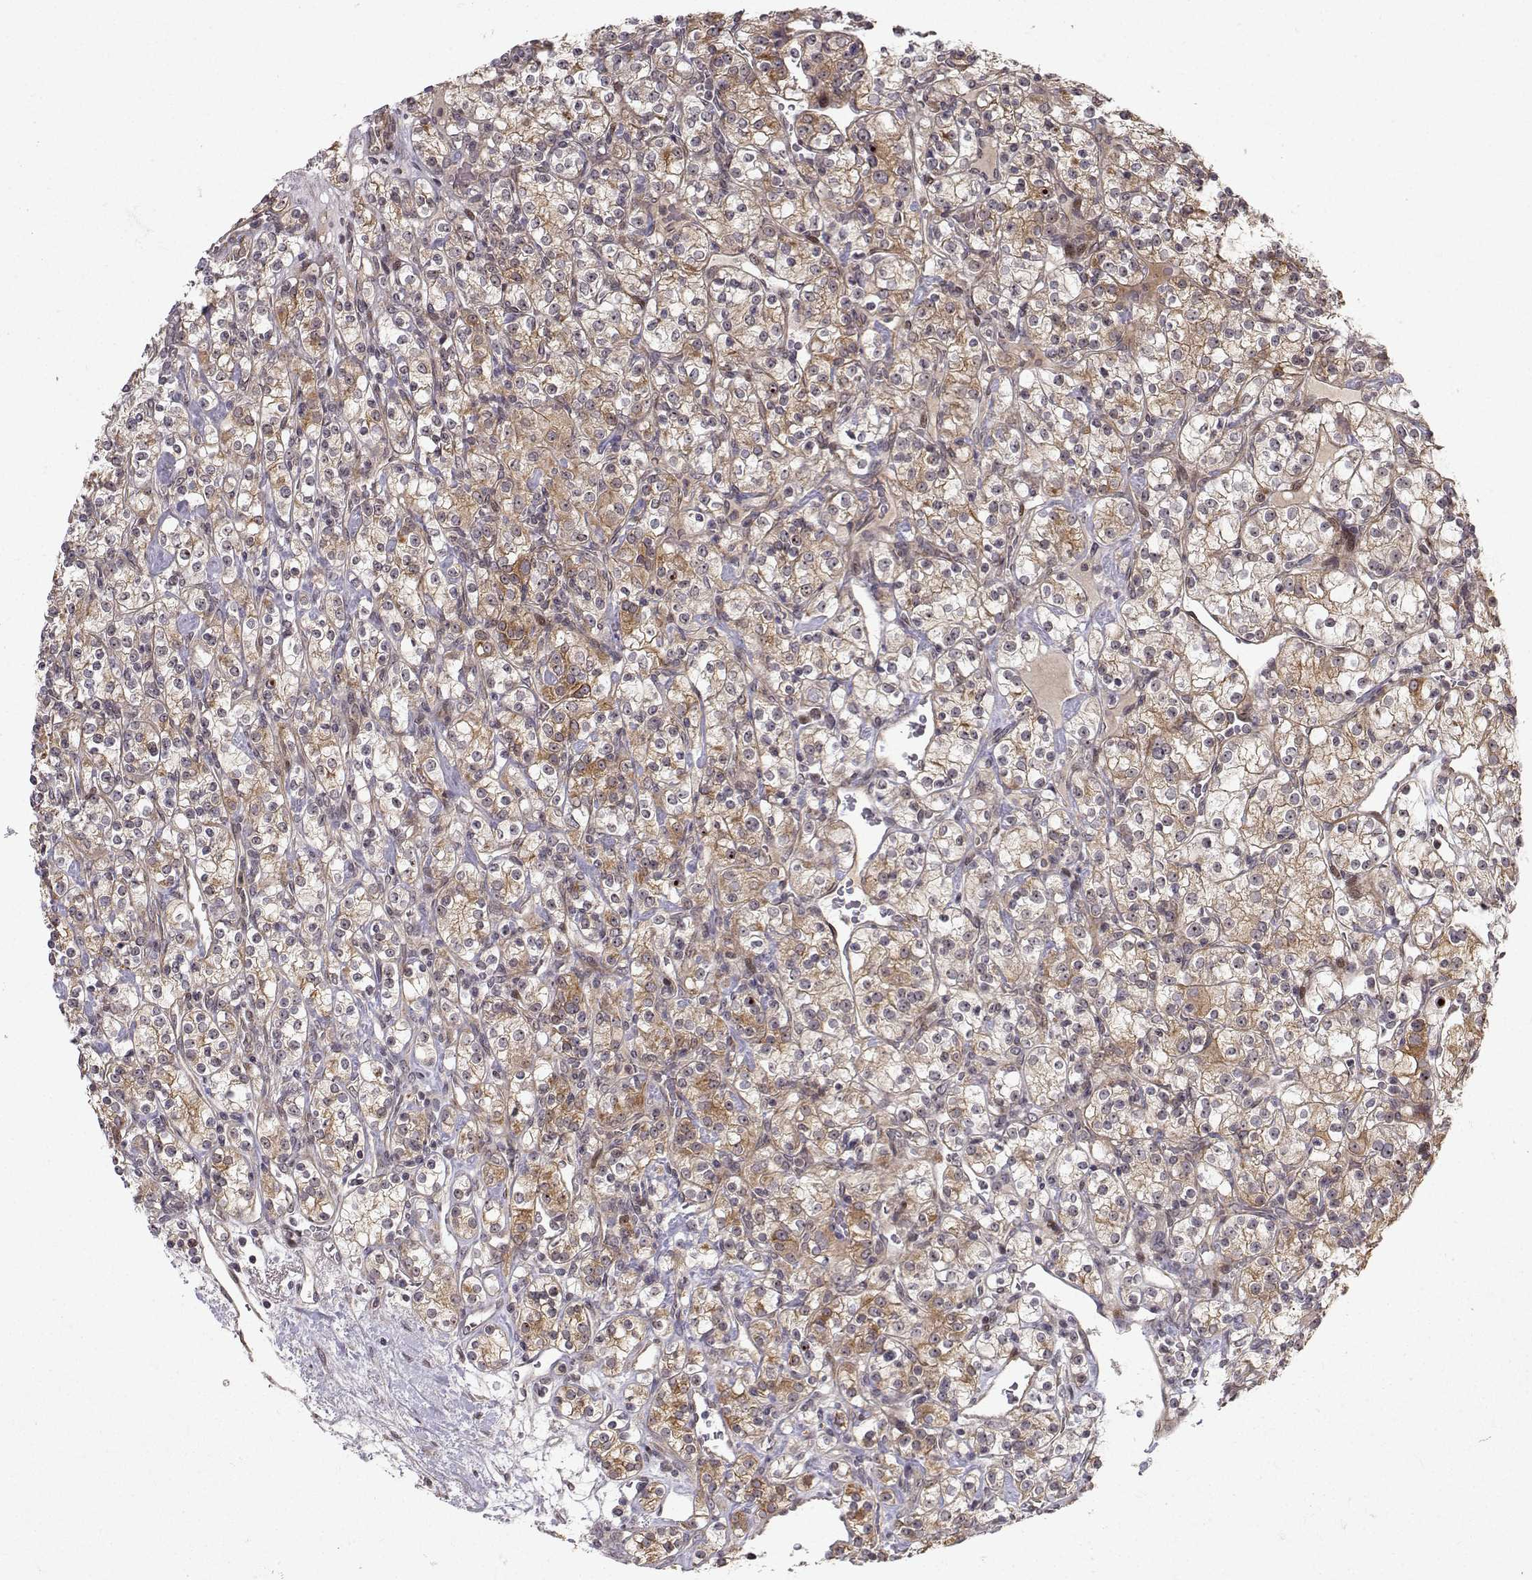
{"staining": {"intensity": "moderate", "quantity": "<25%", "location": "cytoplasmic/membranous"}, "tissue": "renal cancer", "cell_type": "Tumor cells", "image_type": "cancer", "snomed": [{"axis": "morphology", "description": "Adenocarcinoma, NOS"}, {"axis": "topography", "description": "Kidney"}], "caption": "The image displays immunohistochemical staining of renal adenocarcinoma. There is moderate cytoplasmic/membranous staining is seen in about <25% of tumor cells.", "gene": "APC", "patient": {"sex": "male", "age": 77}}